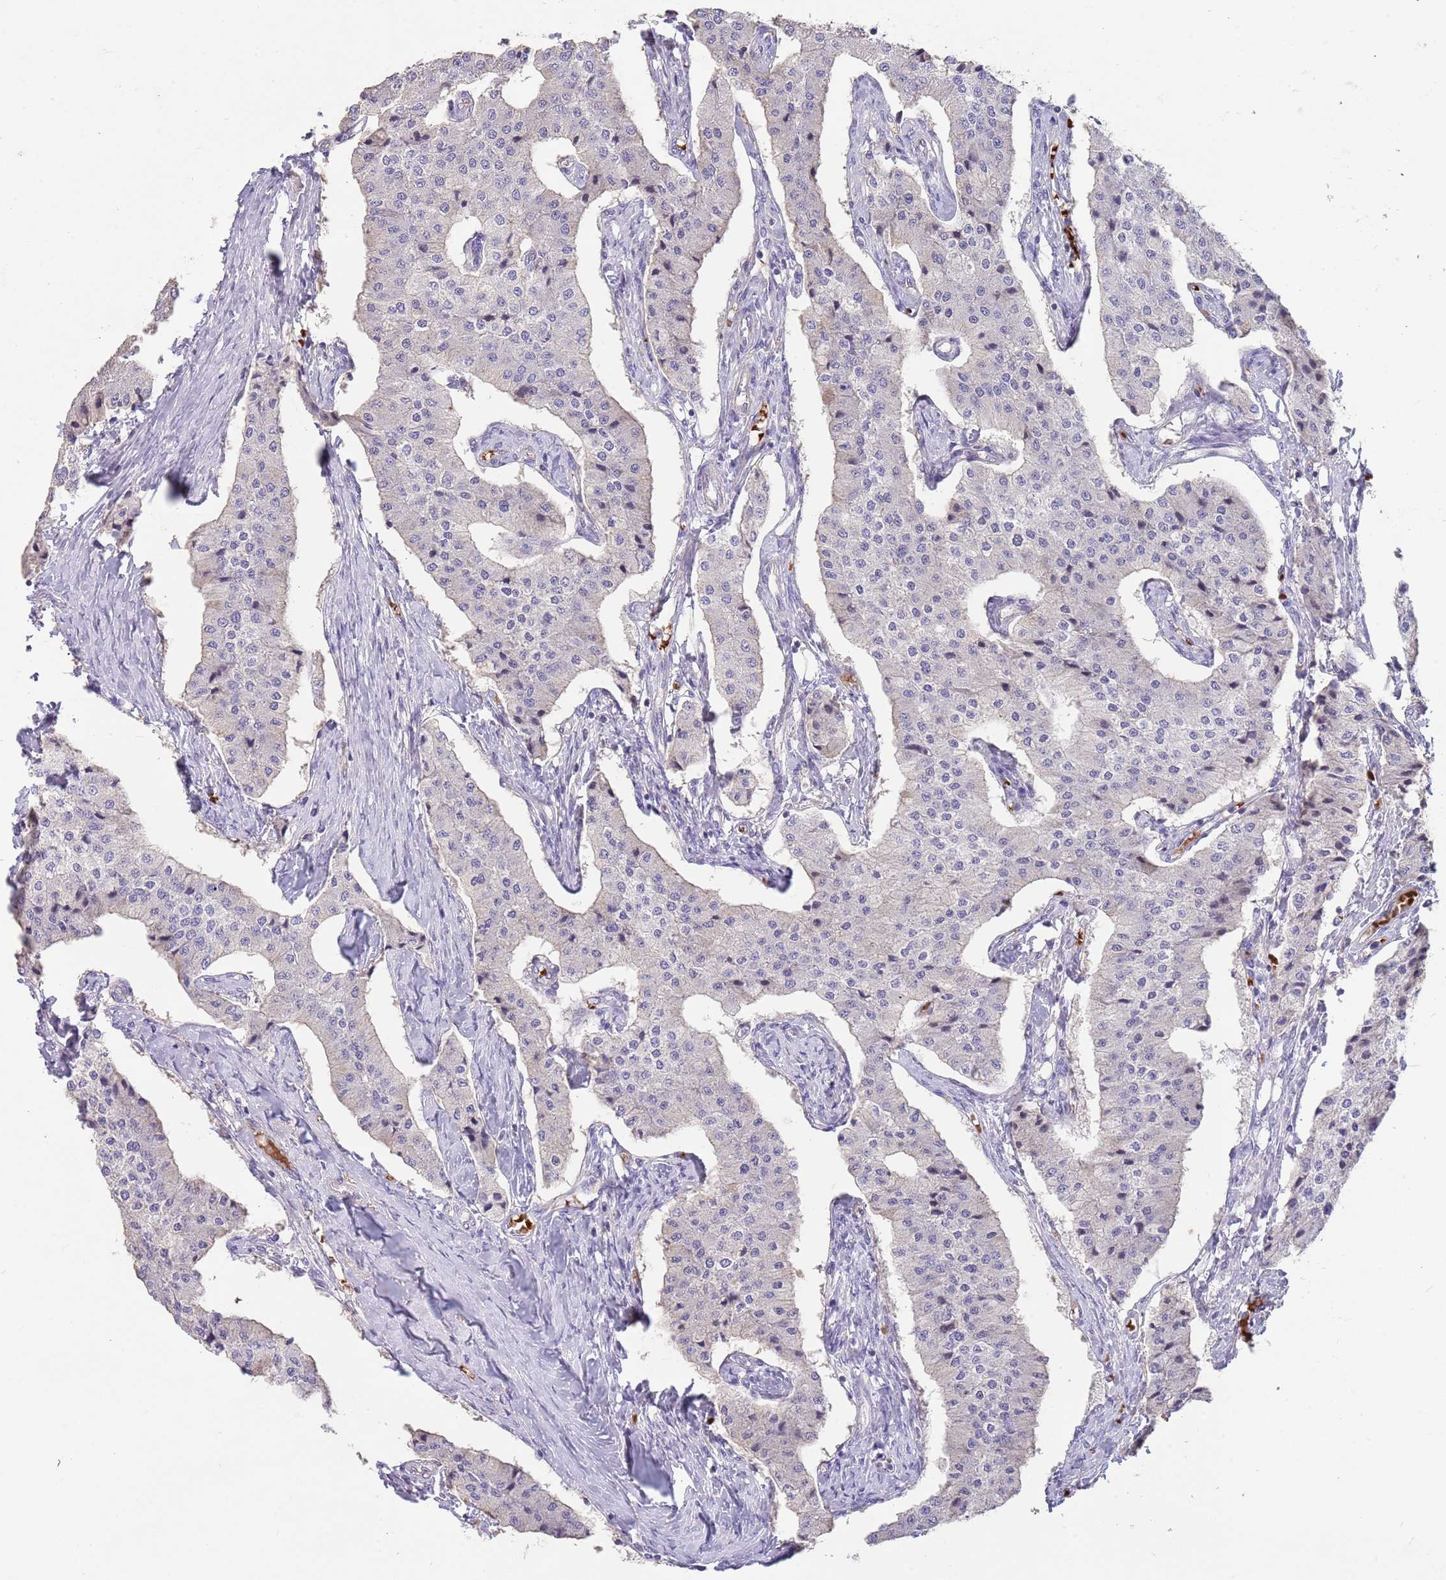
{"staining": {"intensity": "negative", "quantity": "none", "location": "none"}, "tissue": "carcinoid", "cell_type": "Tumor cells", "image_type": "cancer", "snomed": [{"axis": "morphology", "description": "Carcinoid, malignant, NOS"}, {"axis": "topography", "description": "Colon"}], "caption": "A histopathology image of carcinoid (malignant) stained for a protein reveals no brown staining in tumor cells. (Stains: DAB (3,3'-diaminobenzidine) IHC with hematoxylin counter stain, Microscopy: brightfield microscopy at high magnification).", "gene": "ZNF14", "patient": {"sex": "female", "age": 52}}